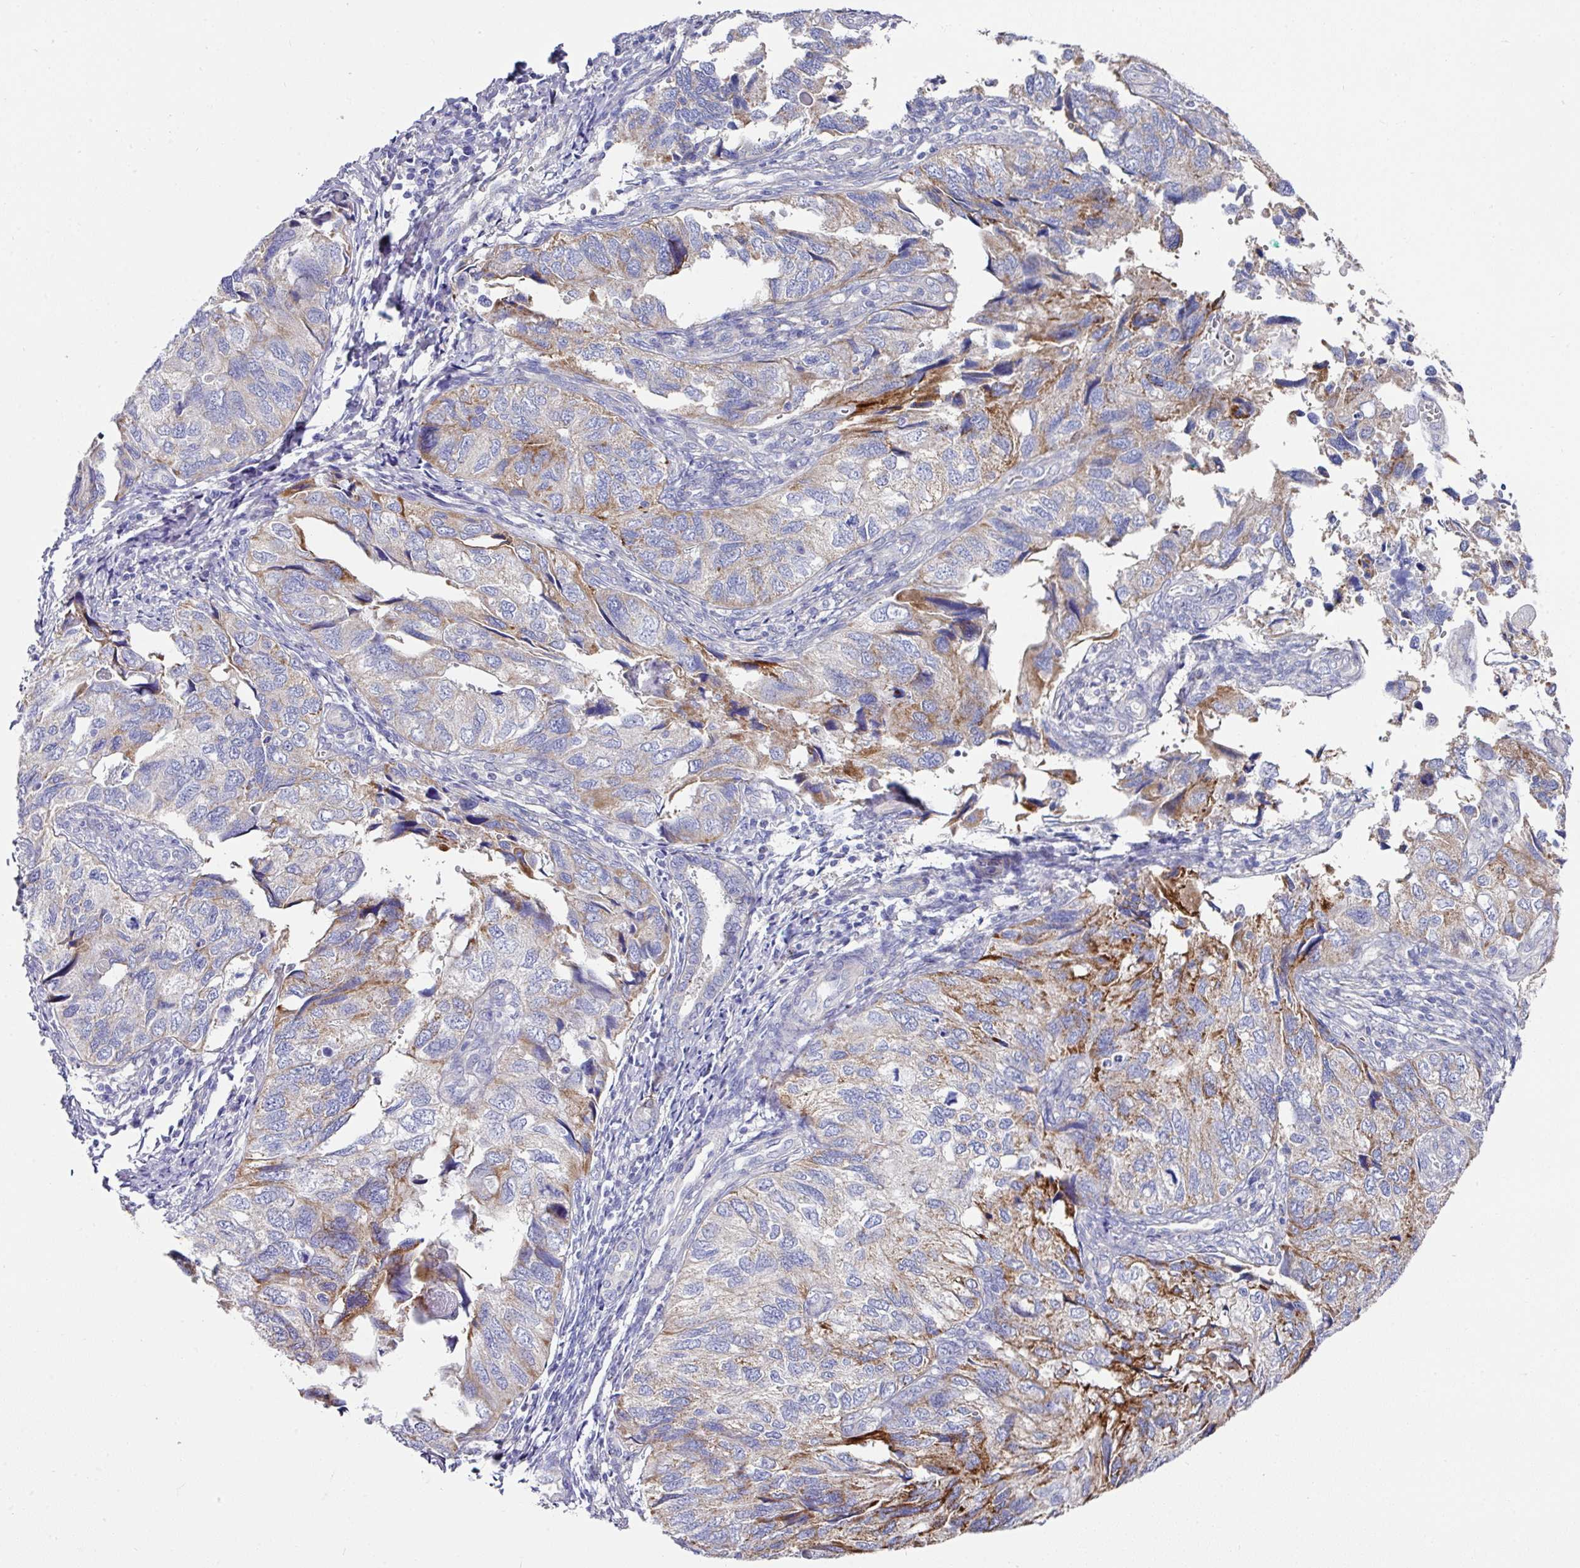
{"staining": {"intensity": "moderate", "quantity": "<25%", "location": "cytoplasmic/membranous"}, "tissue": "endometrial cancer", "cell_type": "Tumor cells", "image_type": "cancer", "snomed": [{"axis": "morphology", "description": "Carcinoma, NOS"}, {"axis": "topography", "description": "Uterus"}], "caption": "An image of endometrial cancer stained for a protein shows moderate cytoplasmic/membranous brown staining in tumor cells.", "gene": "CLDN1", "patient": {"sex": "female", "age": 76}}